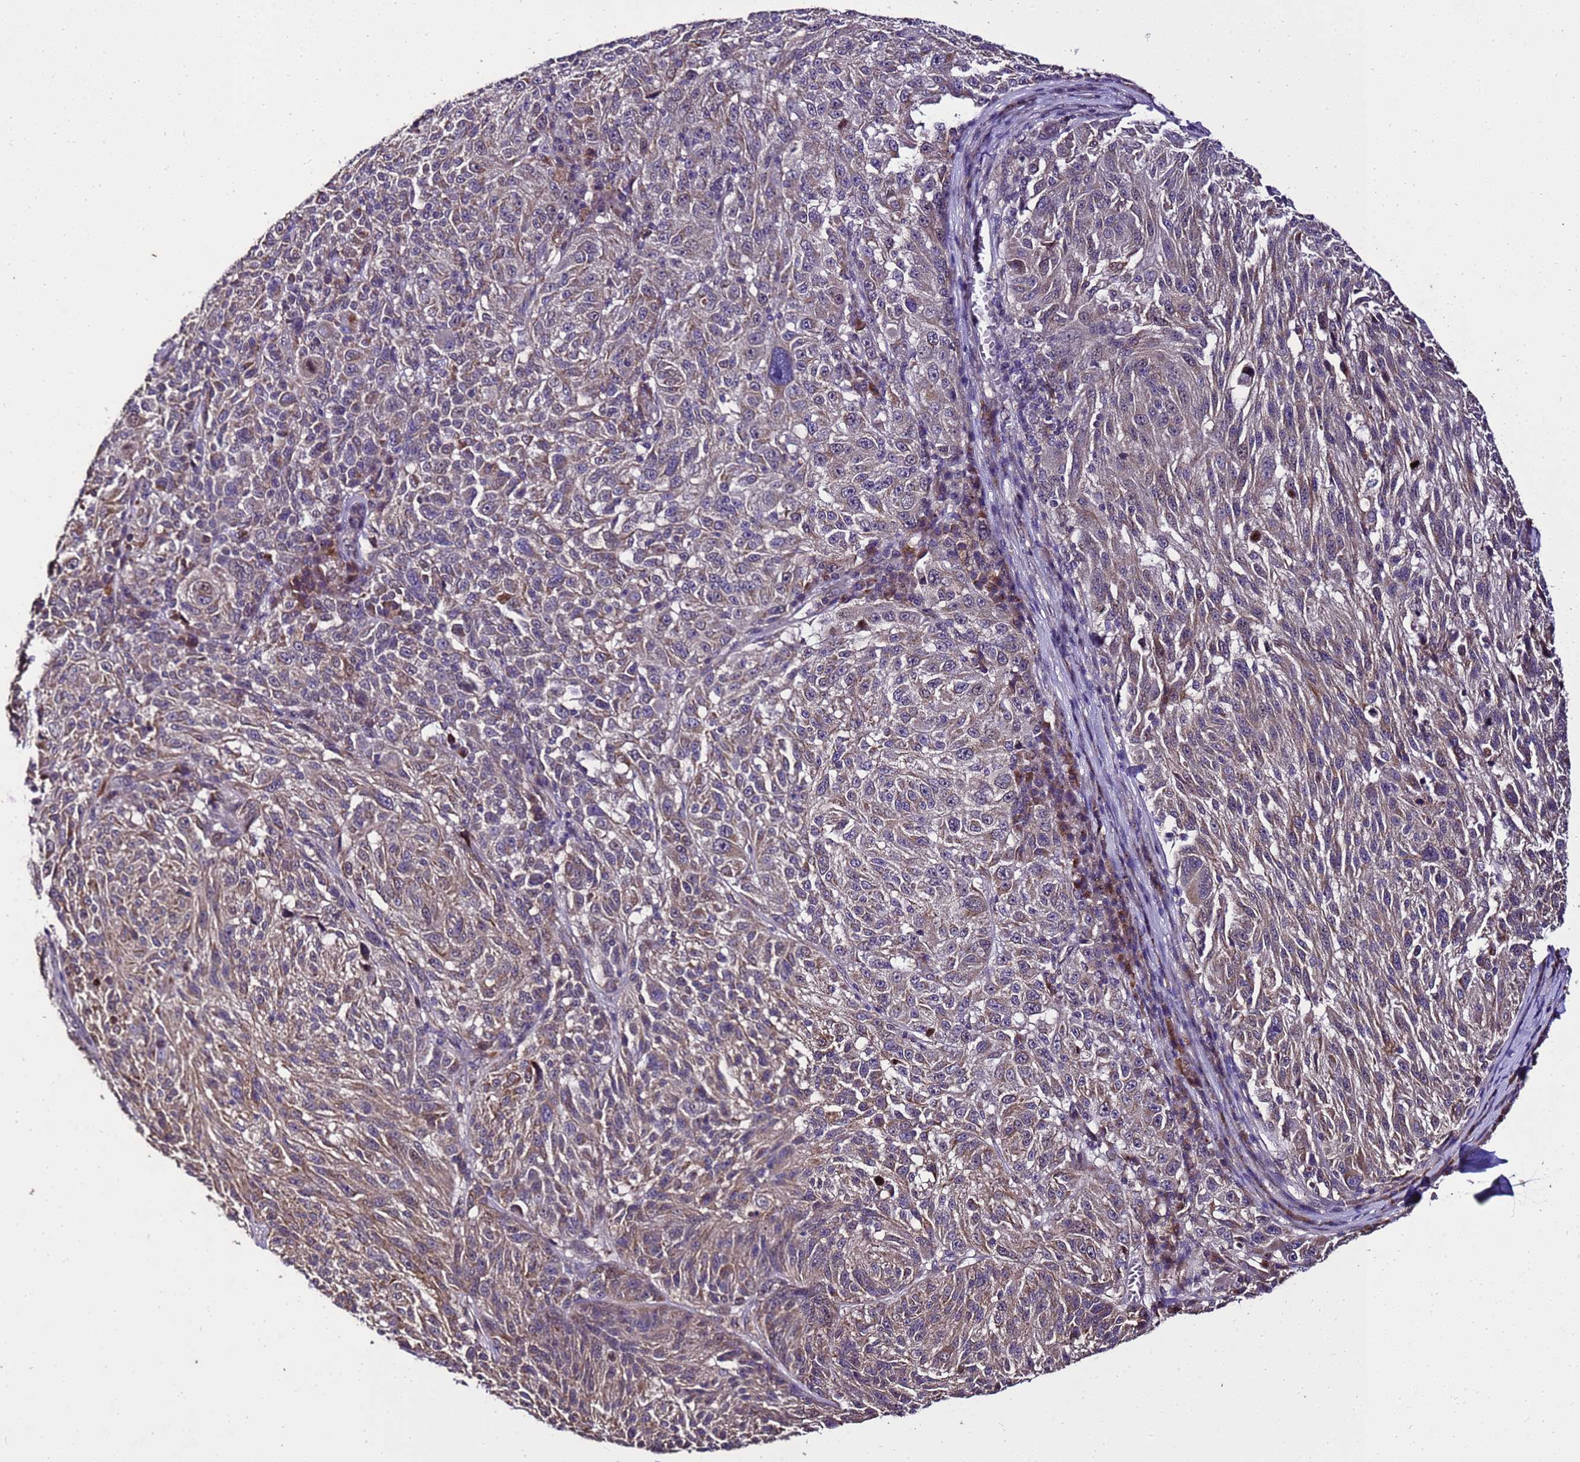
{"staining": {"intensity": "weak", "quantity": ">75%", "location": "cytoplasmic/membranous"}, "tissue": "melanoma", "cell_type": "Tumor cells", "image_type": "cancer", "snomed": [{"axis": "morphology", "description": "Malignant melanoma, NOS"}, {"axis": "topography", "description": "Skin"}], "caption": "An IHC histopathology image of neoplastic tissue is shown. Protein staining in brown labels weak cytoplasmic/membranous positivity in malignant melanoma within tumor cells.", "gene": "ZNF329", "patient": {"sex": "male", "age": 53}}